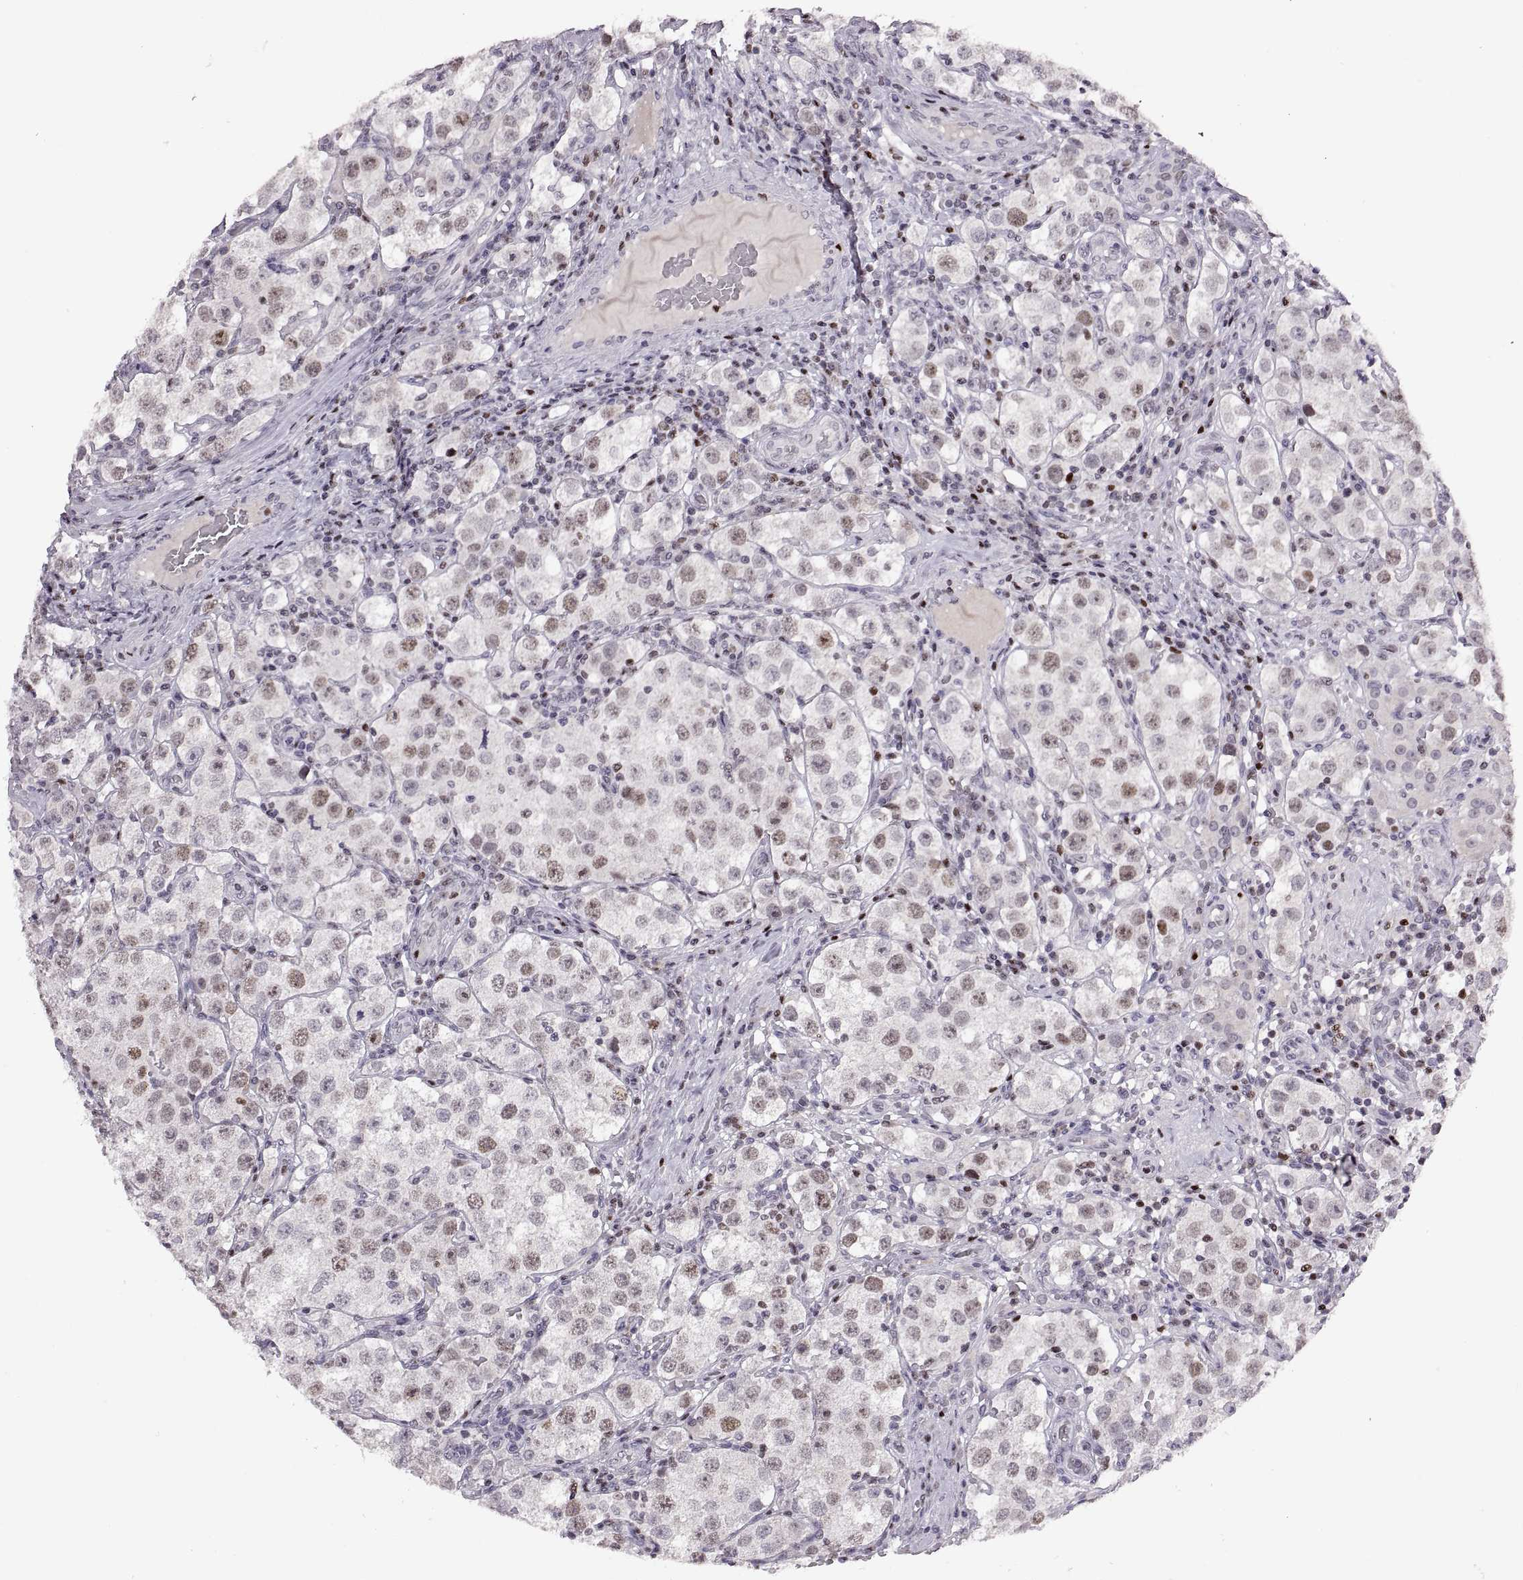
{"staining": {"intensity": "weak", "quantity": "25%-75%", "location": "nuclear"}, "tissue": "testis cancer", "cell_type": "Tumor cells", "image_type": "cancer", "snomed": [{"axis": "morphology", "description": "Seminoma, NOS"}, {"axis": "topography", "description": "Testis"}], "caption": "The micrograph displays staining of testis seminoma, revealing weak nuclear protein expression (brown color) within tumor cells. (DAB (3,3'-diaminobenzidine) IHC with brightfield microscopy, high magnification).", "gene": "NEK2", "patient": {"sex": "male", "age": 37}}